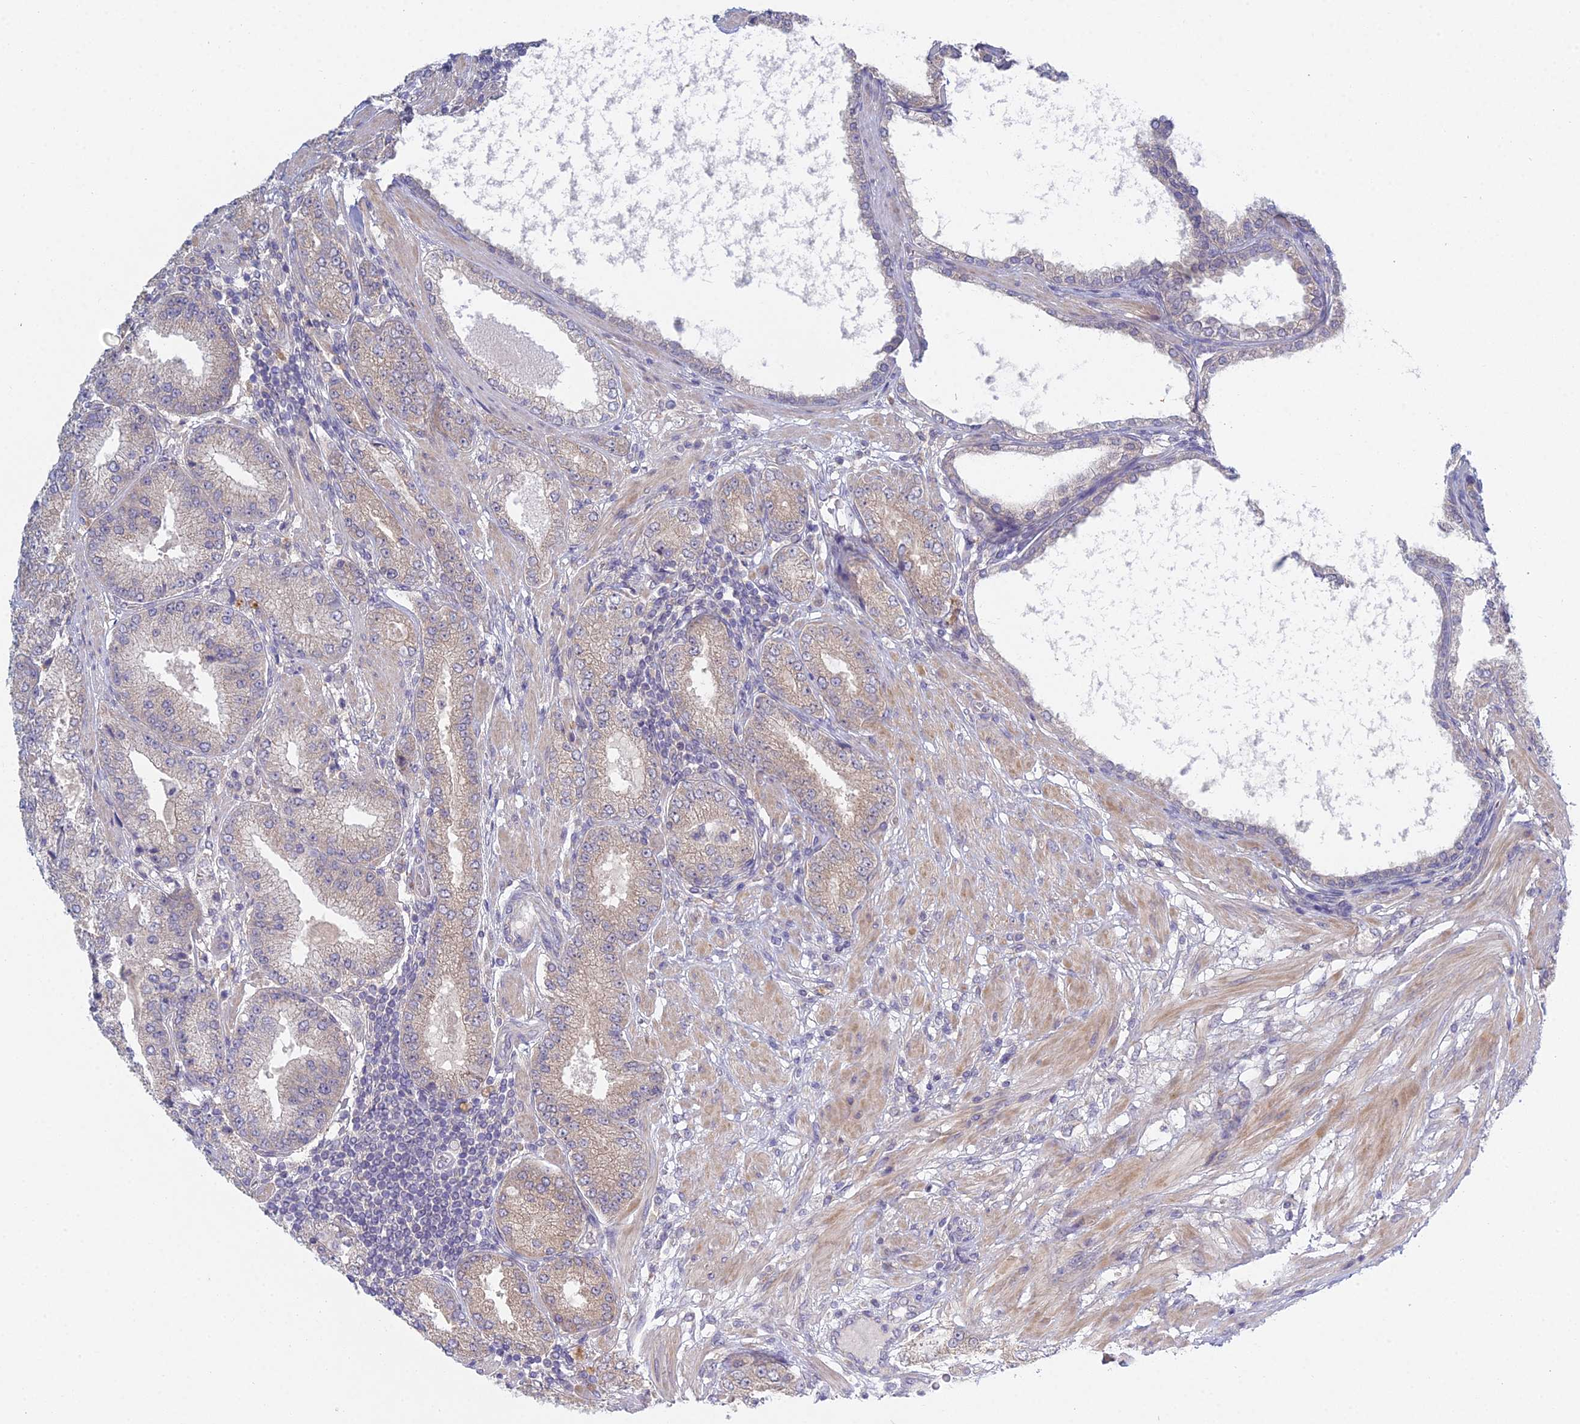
{"staining": {"intensity": "weak", "quantity": "<25%", "location": "cytoplasmic/membranous"}, "tissue": "prostate cancer", "cell_type": "Tumor cells", "image_type": "cancer", "snomed": [{"axis": "morphology", "description": "Adenocarcinoma, High grade"}, {"axis": "topography", "description": "Prostate"}], "caption": "DAB (3,3'-diaminobenzidine) immunohistochemical staining of prostate adenocarcinoma (high-grade) exhibits no significant staining in tumor cells.", "gene": "METTL26", "patient": {"sex": "male", "age": 71}}